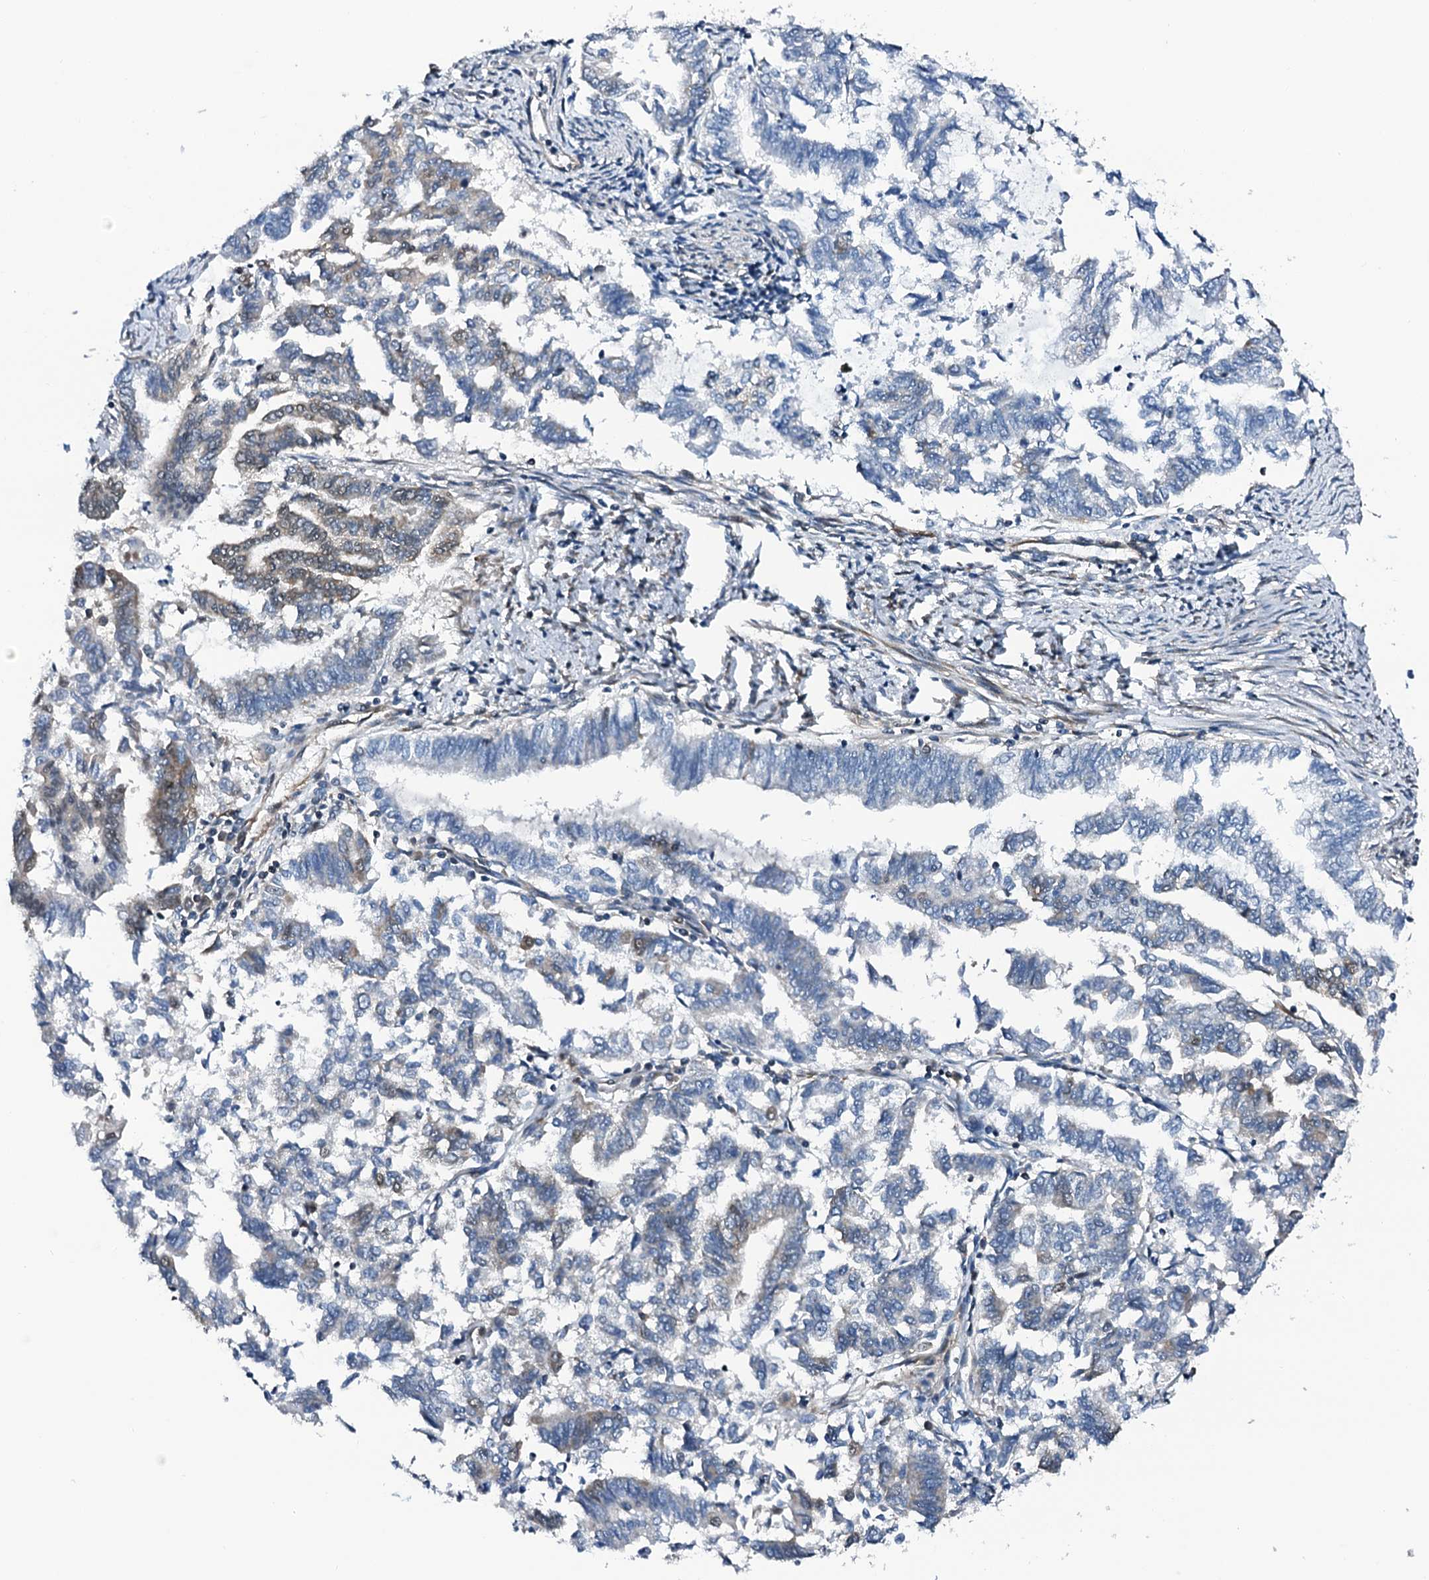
{"staining": {"intensity": "weak", "quantity": "<25%", "location": "cytoplasmic/membranous"}, "tissue": "endometrial cancer", "cell_type": "Tumor cells", "image_type": "cancer", "snomed": [{"axis": "morphology", "description": "Adenocarcinoma, NOS"}, {"axis": "topography", "description": "Endometrium"}], "caption": "Endometrial cancer was stained to show a protein in brown. There is no significant positivity in tumor cells.", "gene": "CWC15", "patient": {"sex": "female", "age": 79}}